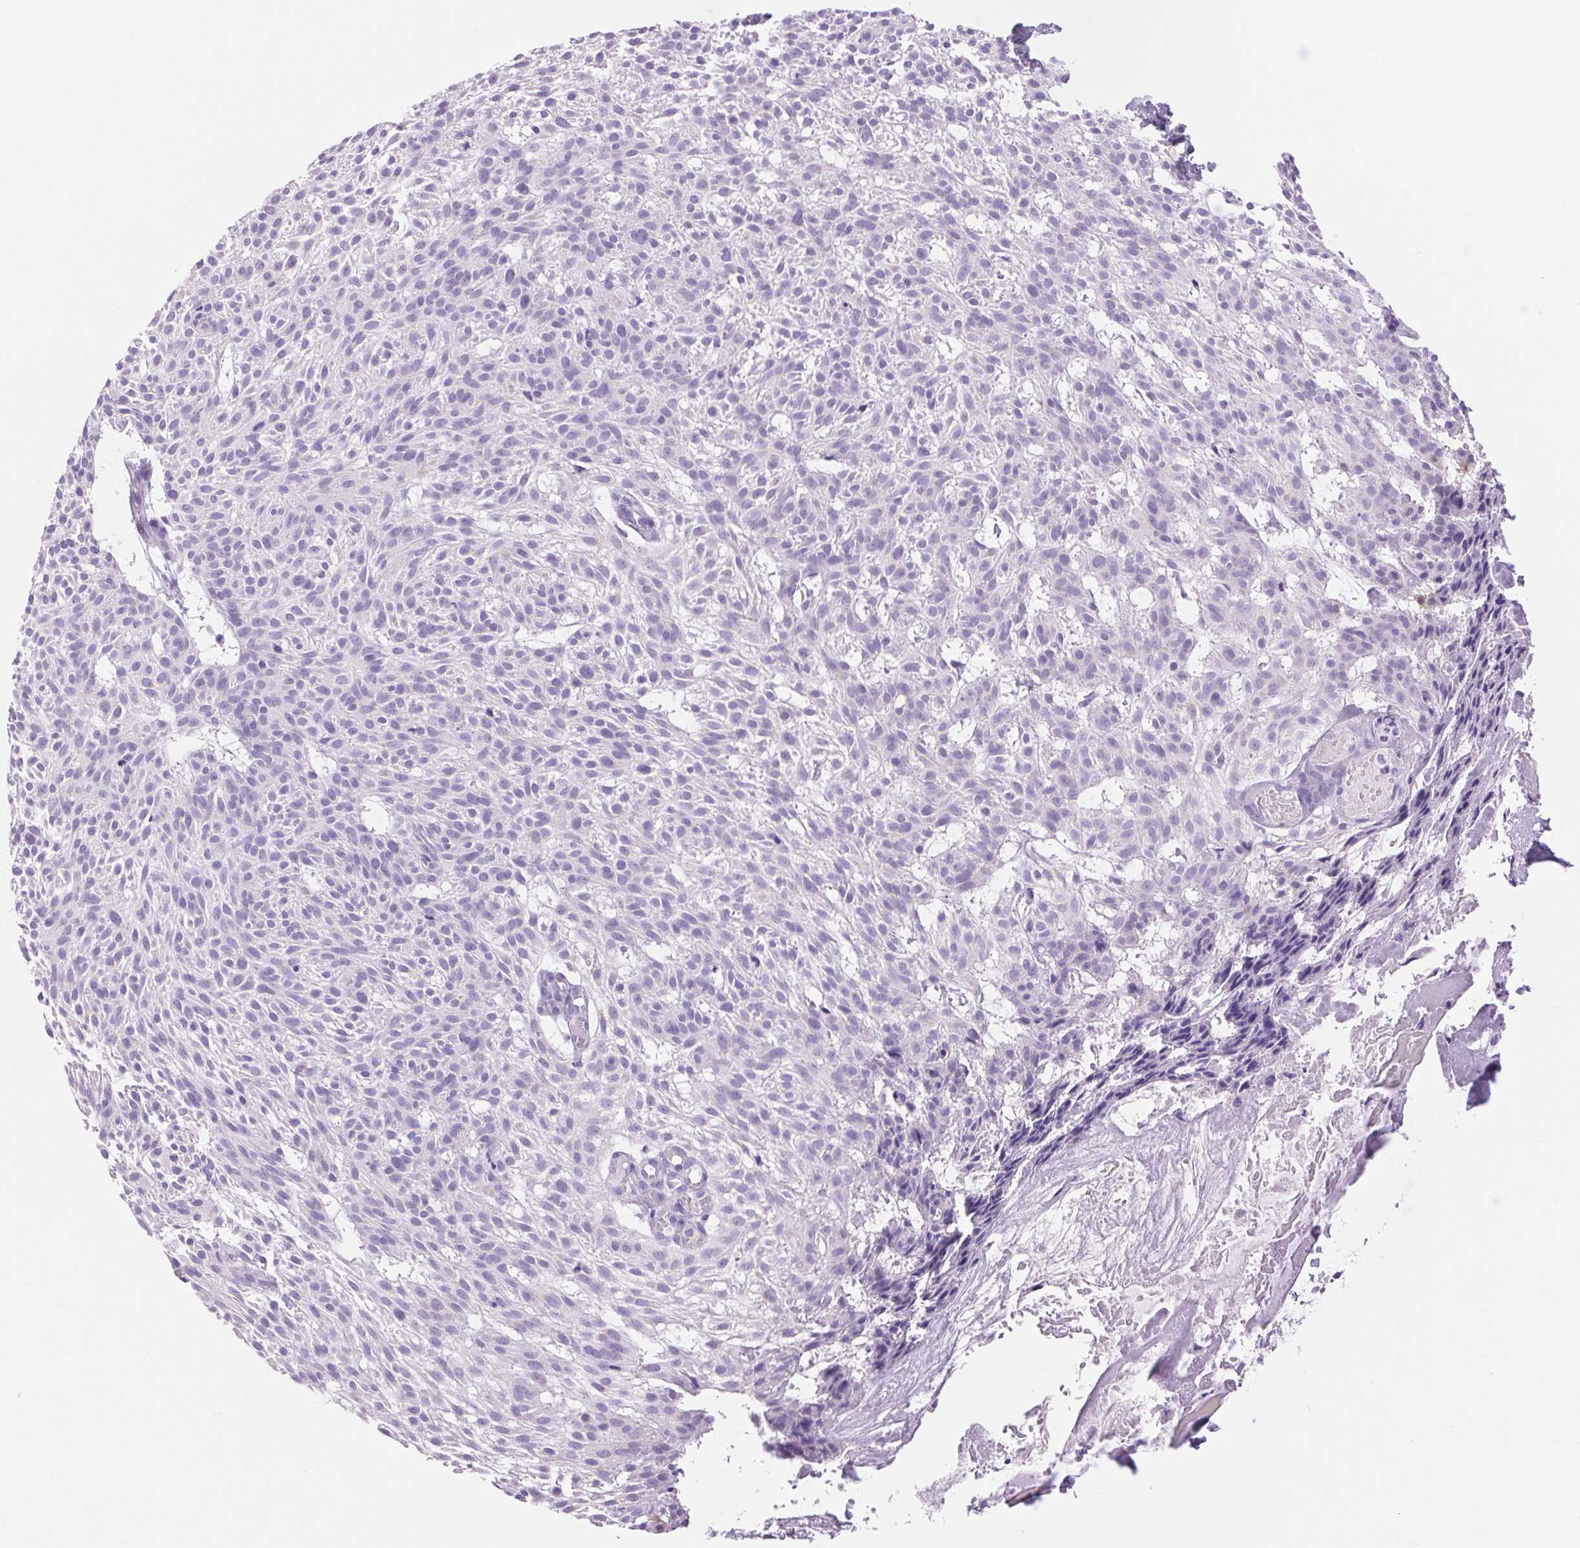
{"staining": {"intensity": "negative", "quantity": "none", "location": "none"}, "tissue": "skin cancer", "cell_type": "Tumor cells", "image_type": "cancer", "snomed": [{"axis": "morphology", "description": "Basal cell carcinoma"}, {"axis": "topography", "description": "Skin"}], "caption": "The image shows no significant positivity in tumor cells of skin cancer (basal cell carcinoma).", "gene": "SERPINB3", "patient": {"sex": "female", "age": 78}}